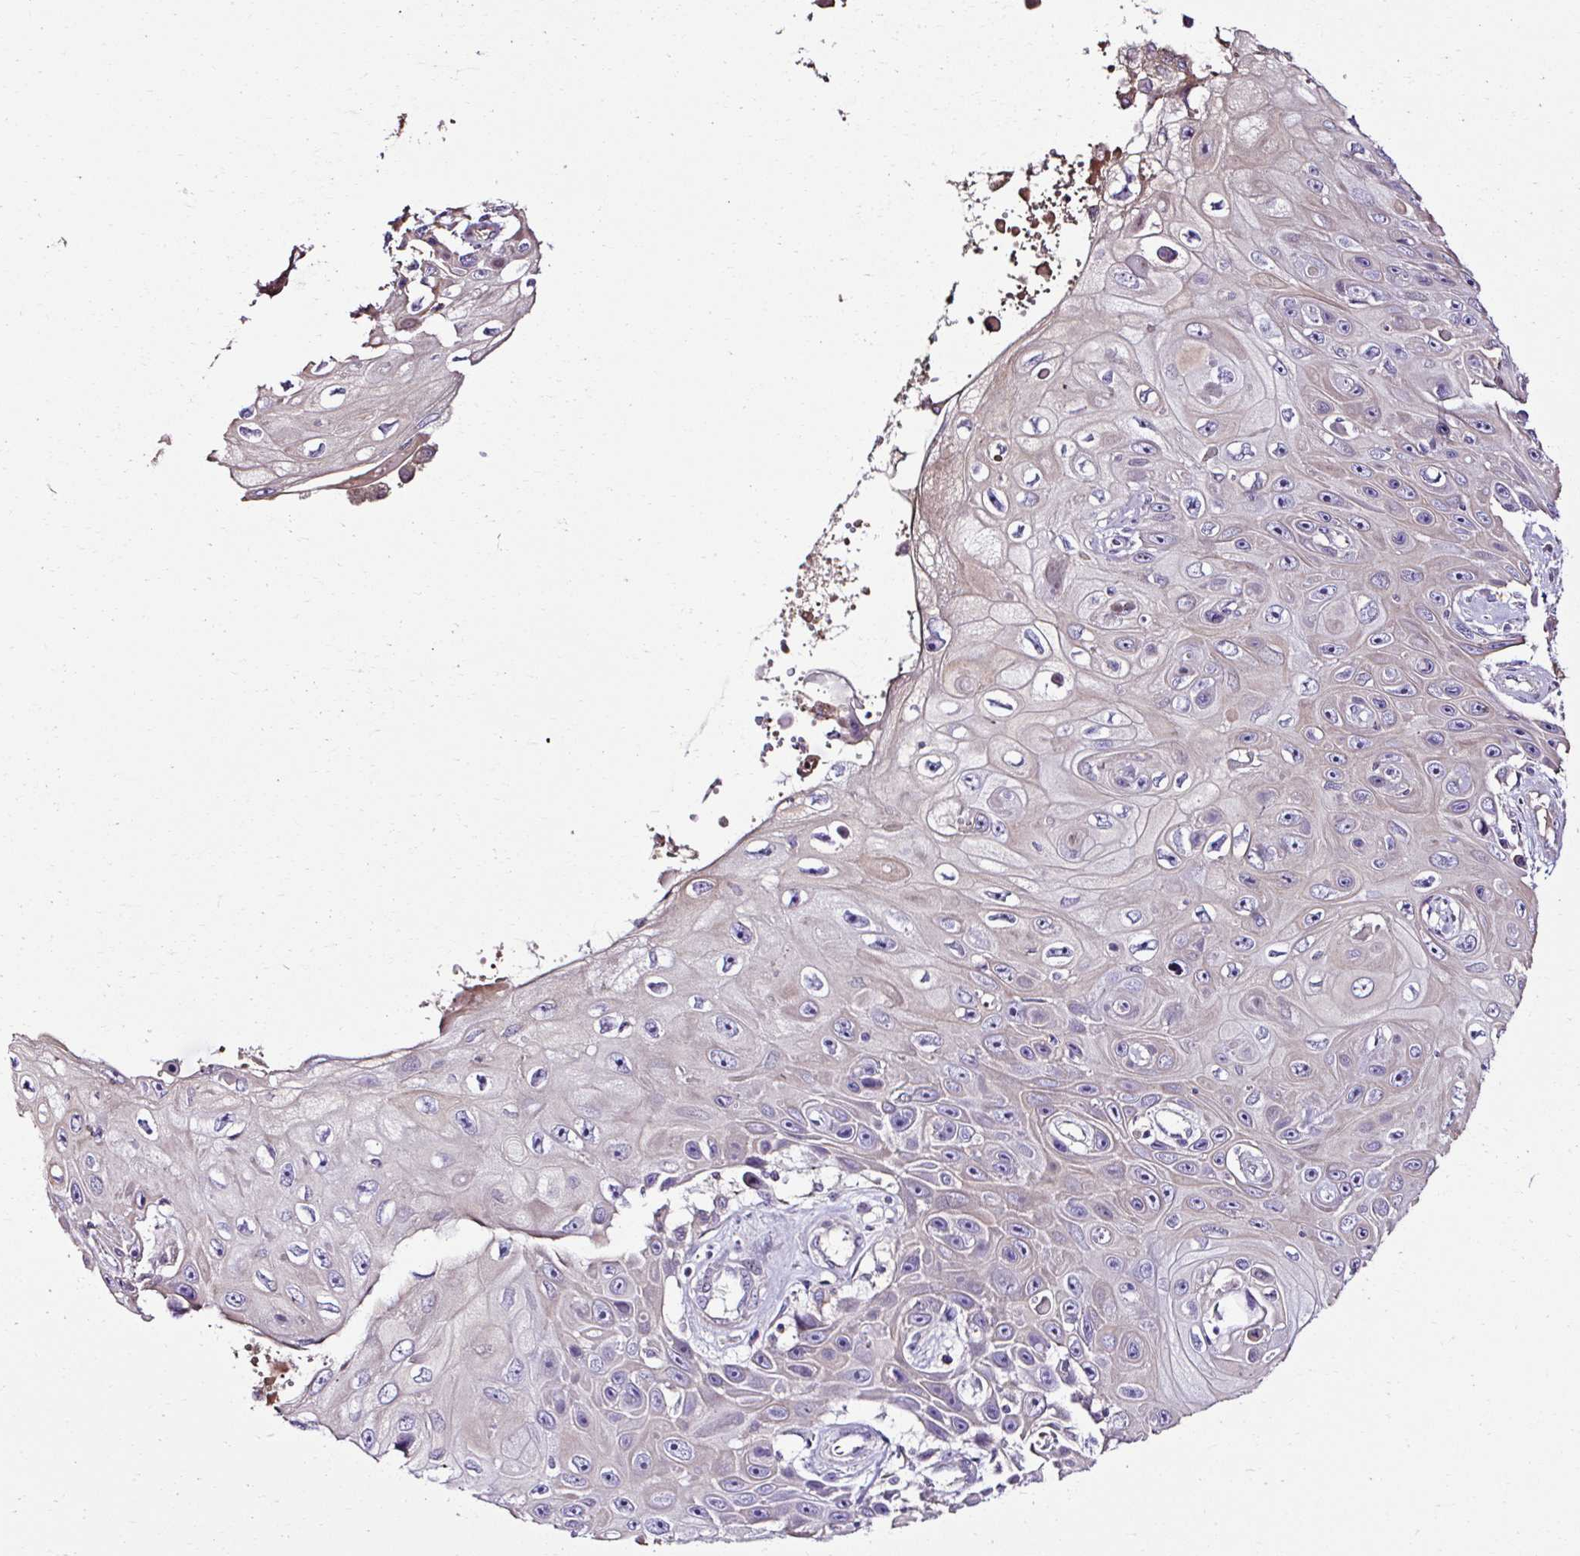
{"staining": {"intensity": "negative", "quantity": "none", "location": "none"}, "tissue": "skin cancer", "cell_type": "Tumor cells", "image_type": "cancer", "snomed": [{"axis": "morphology", "description": "Squamous cell carcinoma, NOS"}, {"axis": "topography", "description": "Skin"}], "caption": "This is an immunohistochemistry photomicrograph of human skin cancer (squamous cell carcinoma). There is no positivity in tumor cells.", "gene": "CCDC85C", "patient": {"sex": "male", "age": 82}}